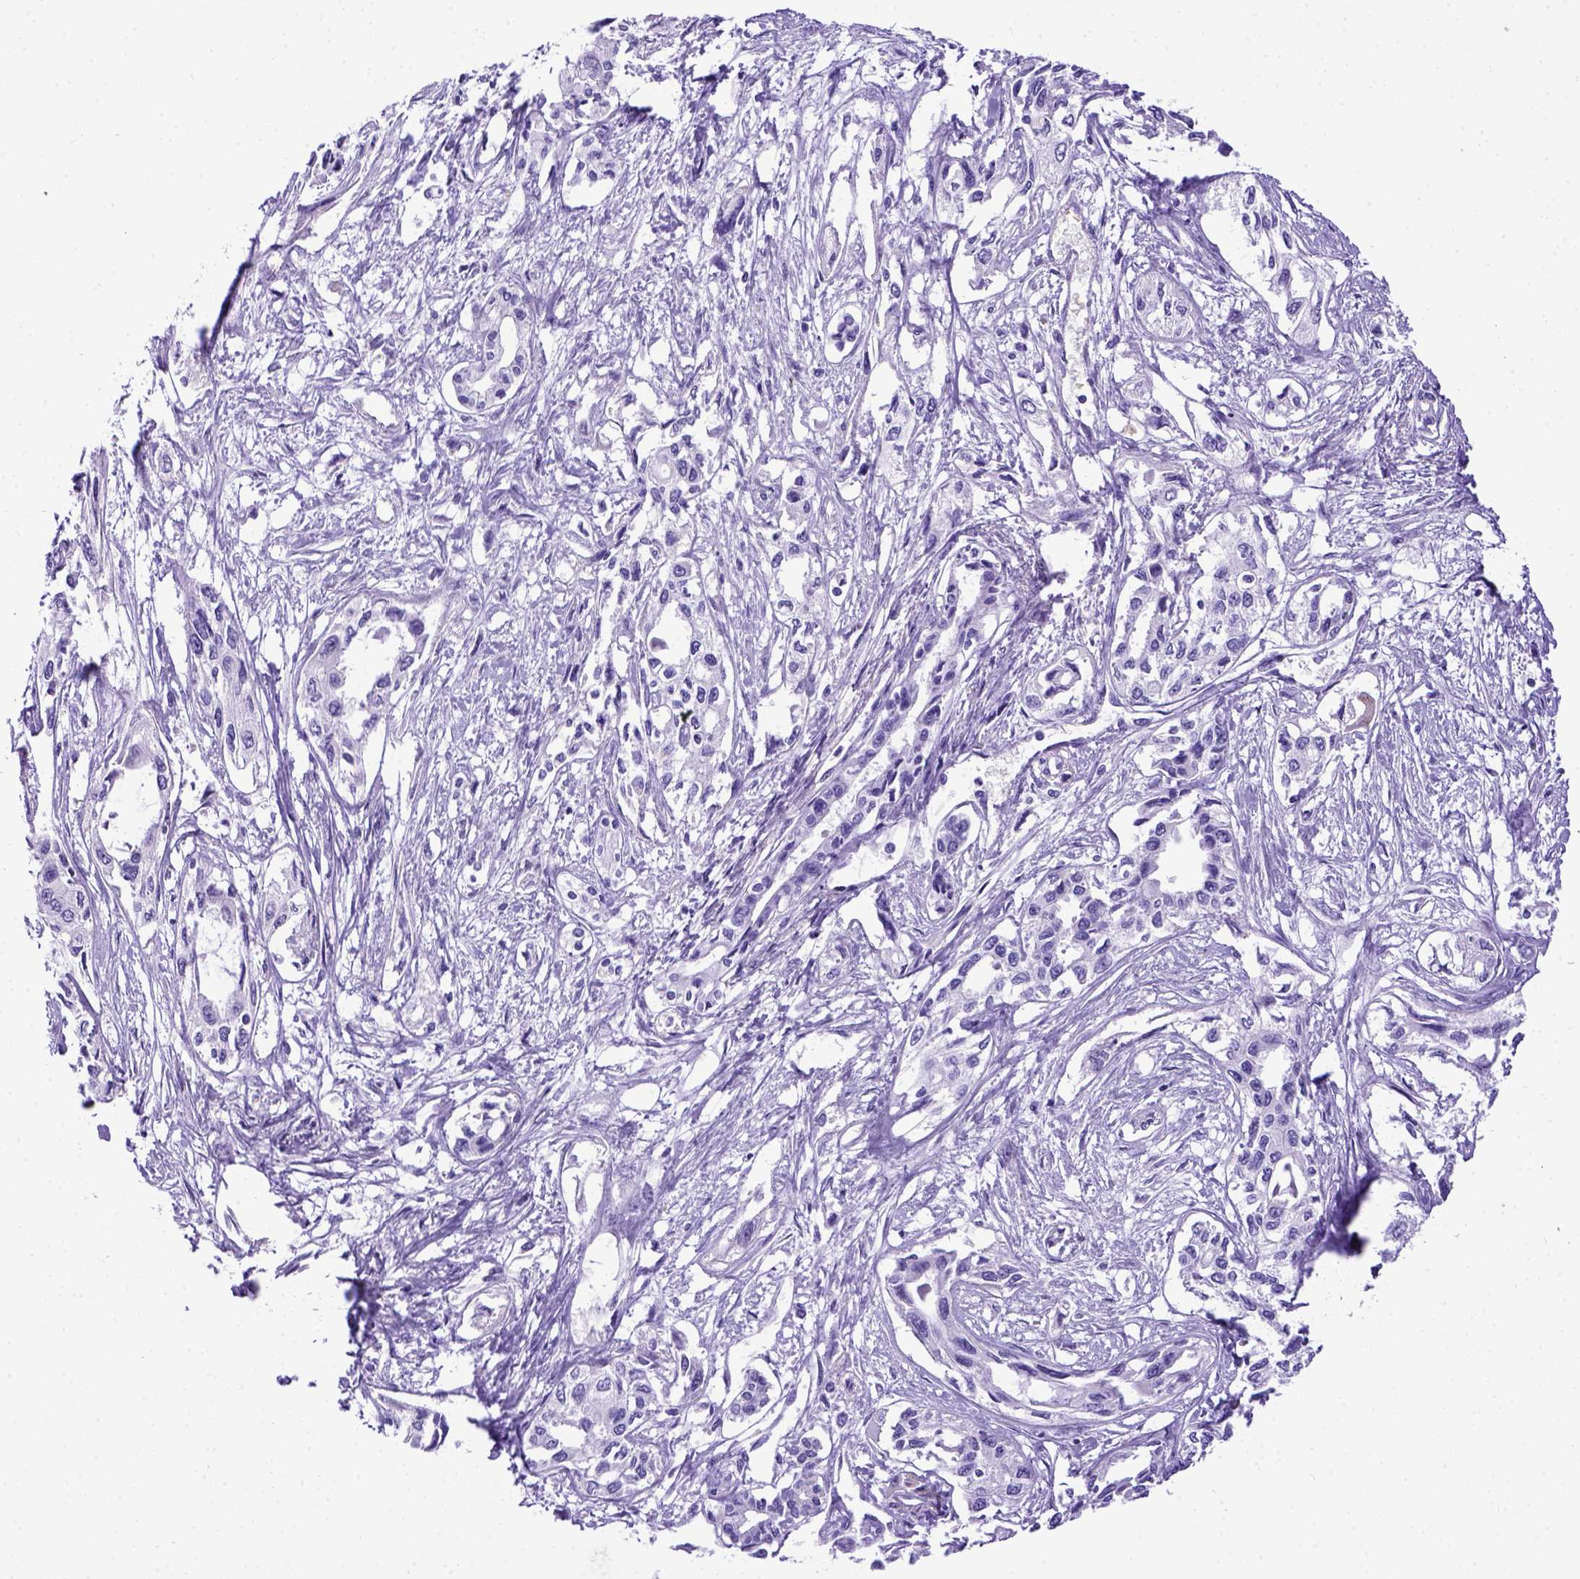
{"staining": {"intensity": "negative", "quantity": "none", "location": "none"}, "tissue": "pancreatic cancer", "cell_type": "Tumor cells", "image_type": "cancer", "snomed": [{"axis": "morphology", "description": "Adenocarcinoma, NOS"}, {"axis": "topography", "description": "Pancreas"}], "caption": "Adenocarcinoma (pancreatic) was stained to show a protein in brown. There is no significant positivity in tumor cells.", "gene": "MEOX2", "patient": {"sex": "female", "age": 55}}